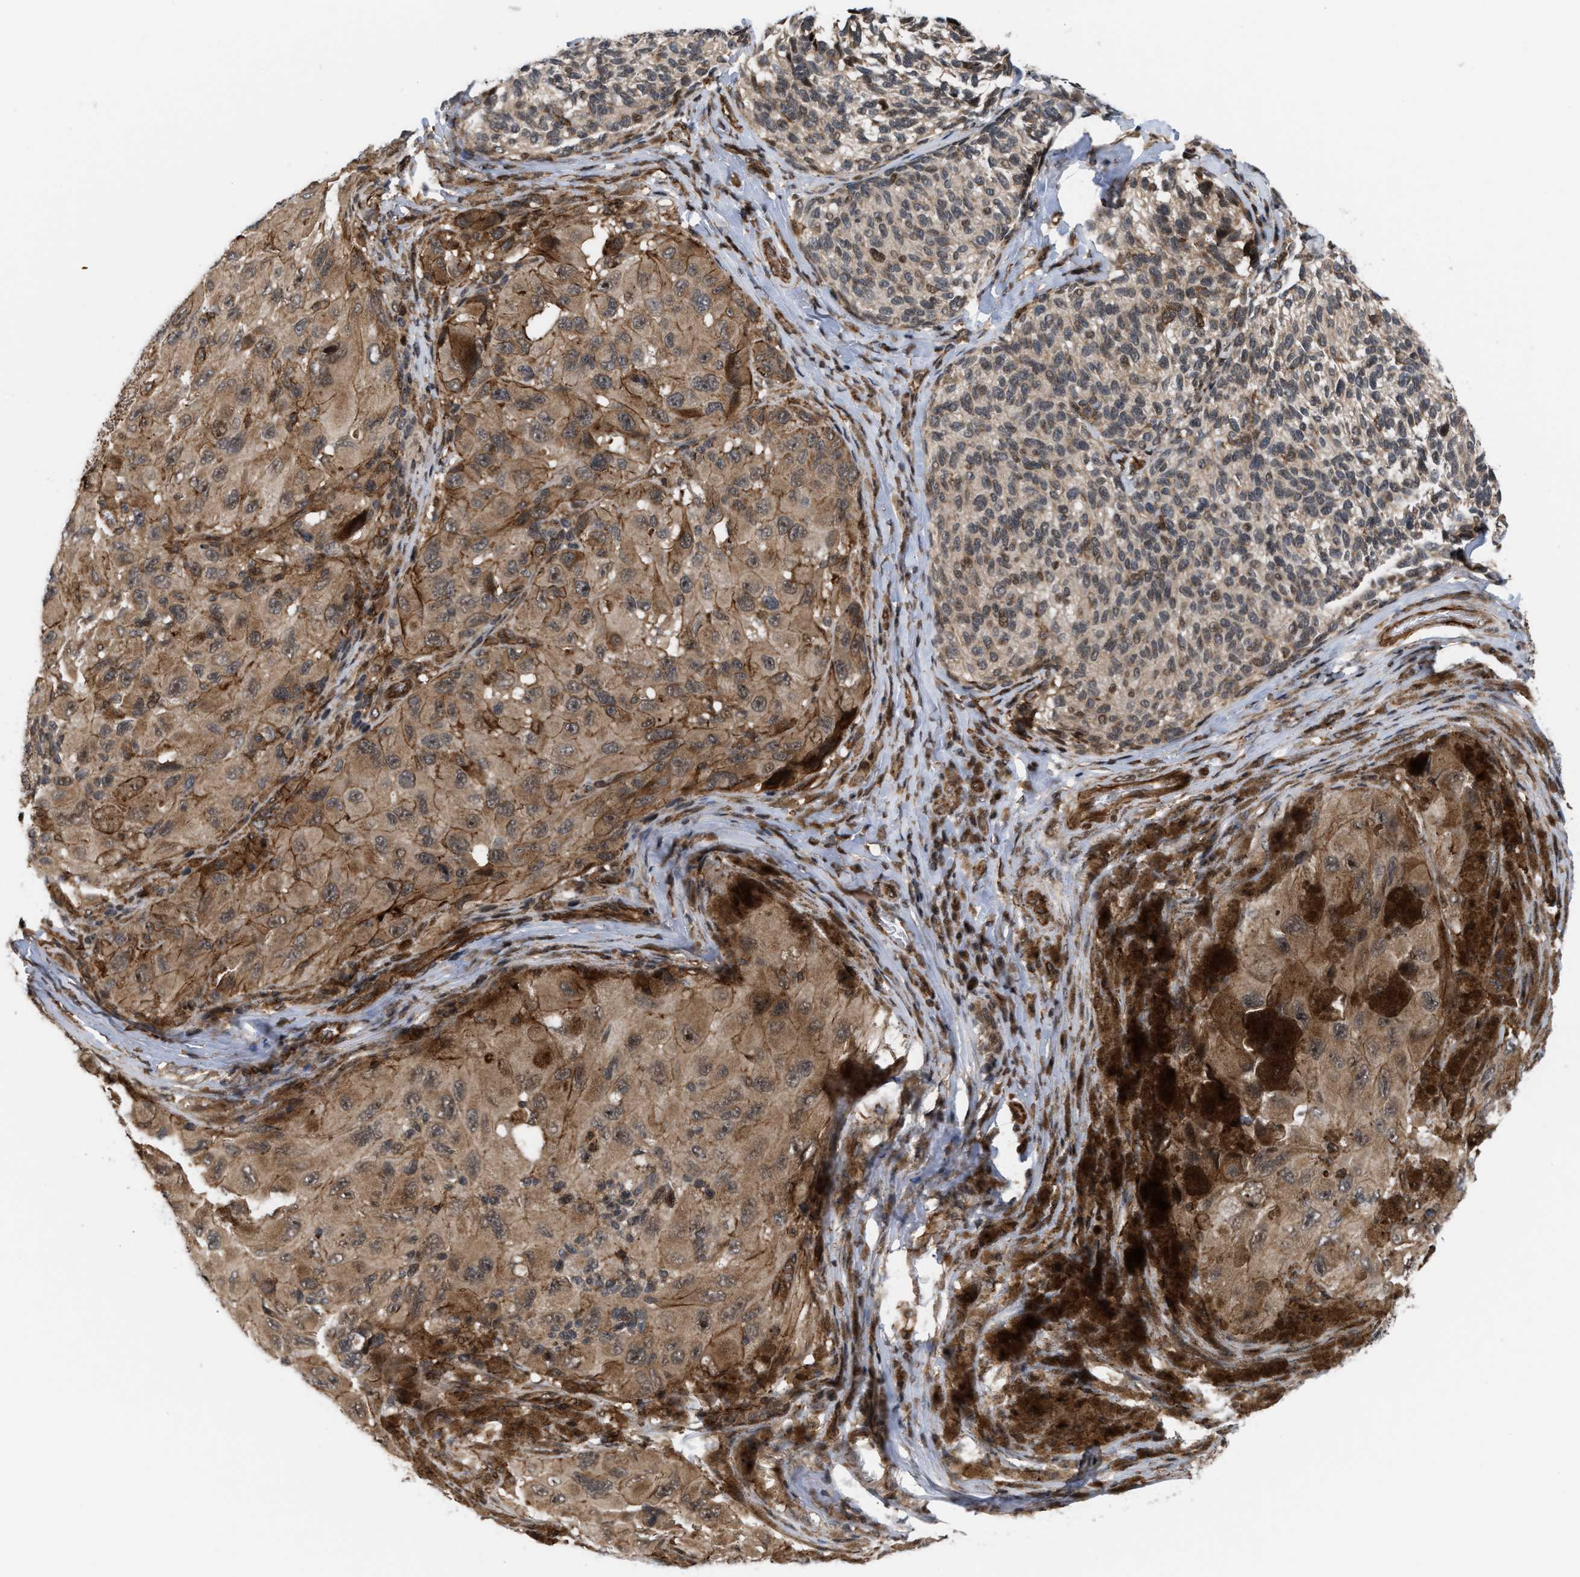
{"staining": {"intensity": "weak", "quantity": ">75%", "location": "cytoplasmic/membranous"}, "tissue": "melanoma", "cell_type": "Tumor cells", "image_type": "cancer", "snomed": [{"axis": "morphology", "description": "Malignant melanoma, NOS"}, {"axis": "topography", "description": "Skin"}], "caption": "Melanoma was stained to show a protein in brown. There is low levels of weak cytoplasmic/membranous positivity in about >75% of tumor cells.", "gene": "STAU2", "patient": {"sex": "female", "age": 73}}